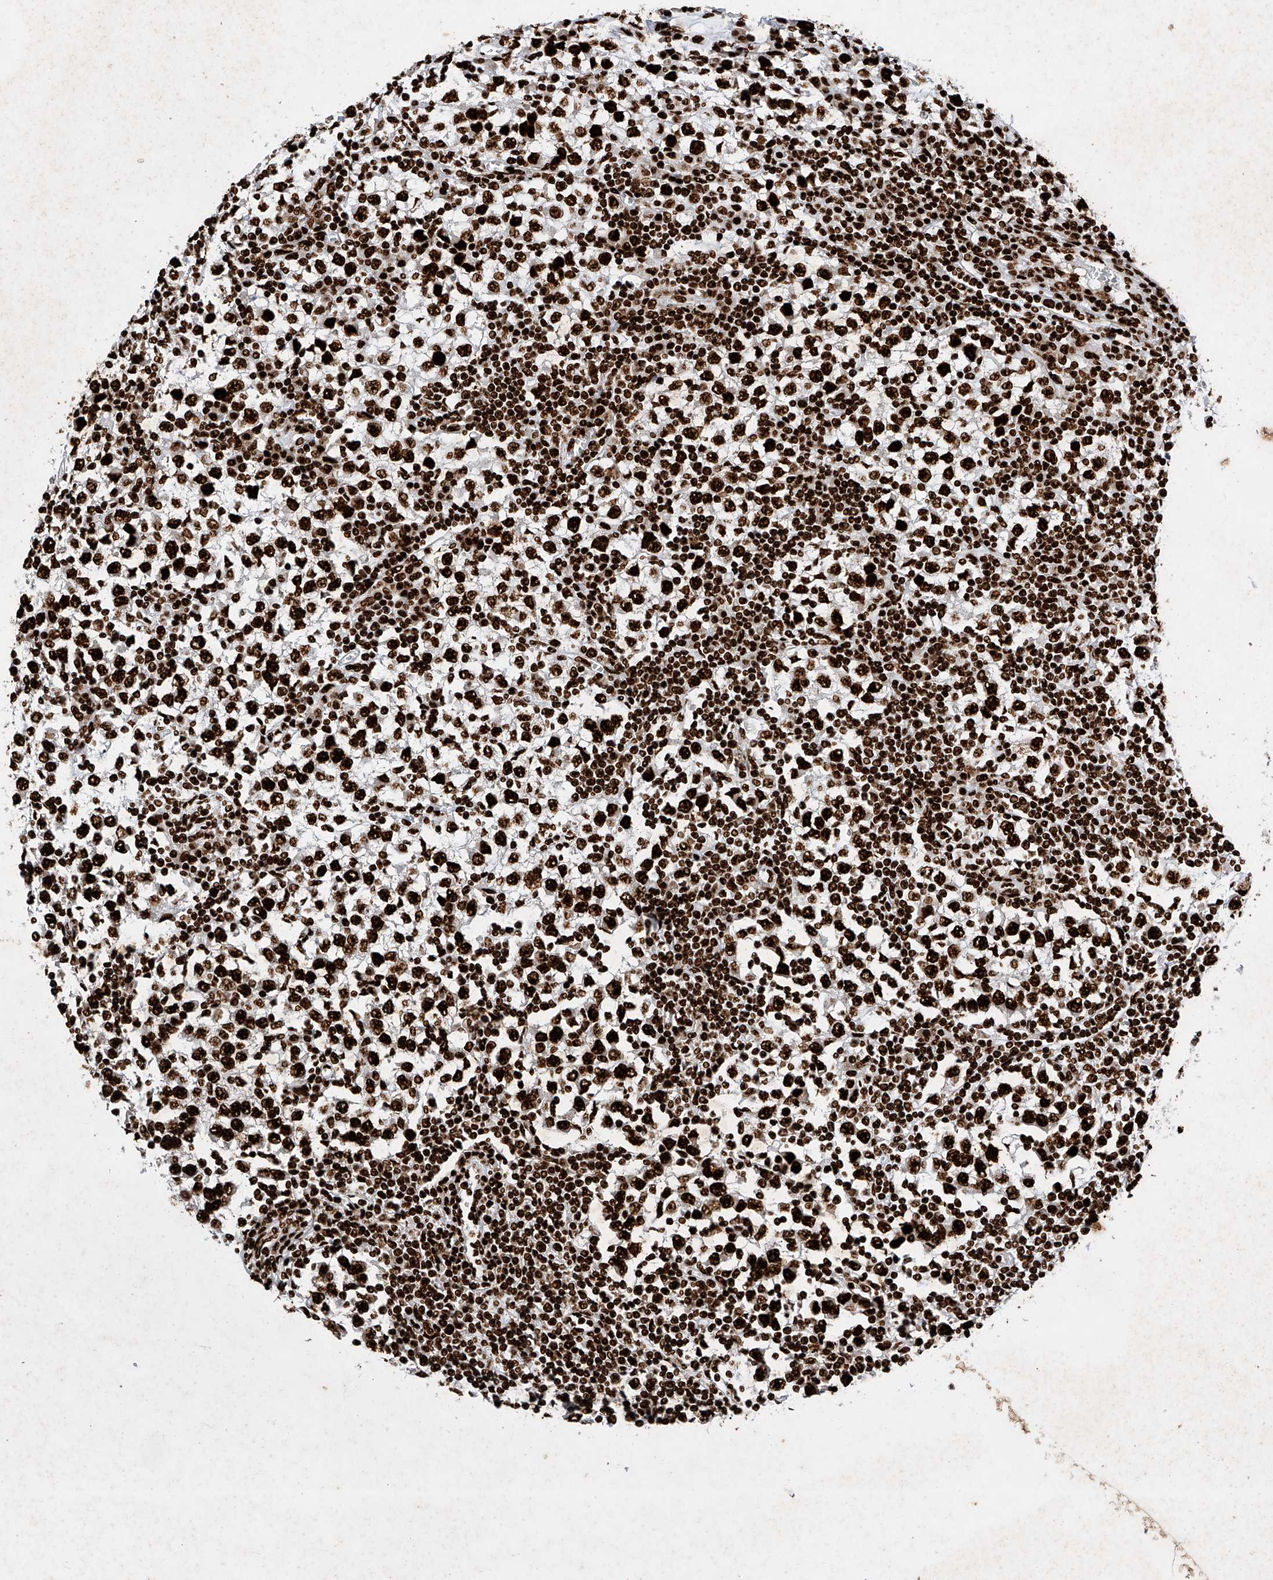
{"staining": {"intensity": "strong", "quantity": ">75%", "location": "nuclear"}, "tissue": "testis cancer", "cell_type": "Tumor cells", "image_type": "cancer", "snomed": [{"axis": "morphology", "description": "Seminoma, NOS"}, {"axis": "topography", "description": "Testis"}], "caption": "Protein staining exhibits strong nuclear staining in about >75% of tumor cells in testis cancer (seminoma). (DAB IHC, brown staining for protein, blue staining for nuclei).", "gene": "SRSF6", "patient": {"sex": "male", "age": 65}}